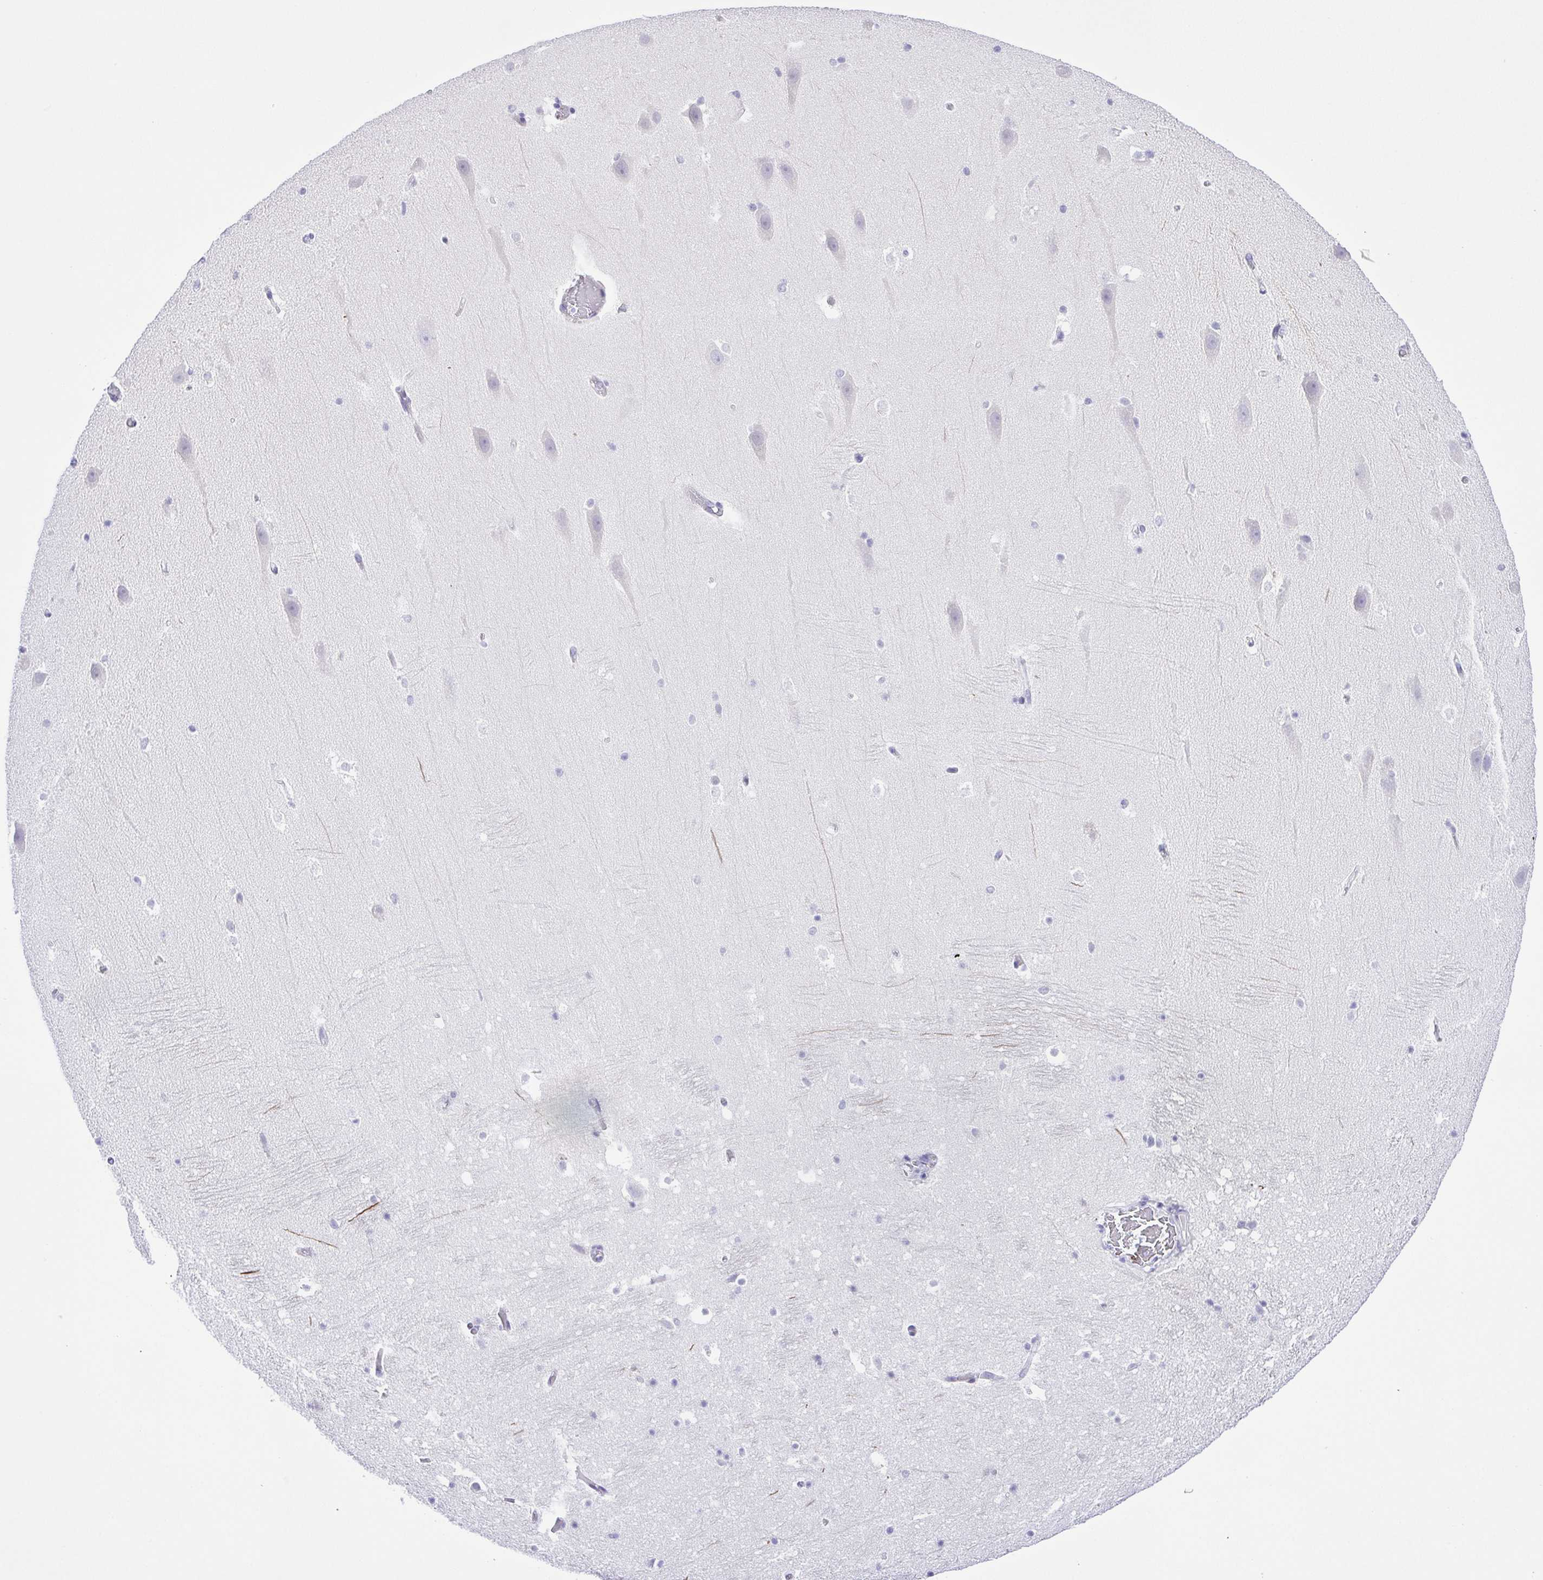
{"staining": {"intensity": "negative", "quantity": "none", "location": "none"}, "tissue": "hippocampus", "cell_type": "Glial cells", "image_type": "normal", "snomed": [{"axis": "morphology", "description": "Normal tissue, NOS"}, {"axis": "topography", "description": "Hippocampus"}], "caption": "The IHC image has no significant positivity in glial cells of hippocampus.", "gene": "CD72", "patient": {"sex": "male", "age": 26}}